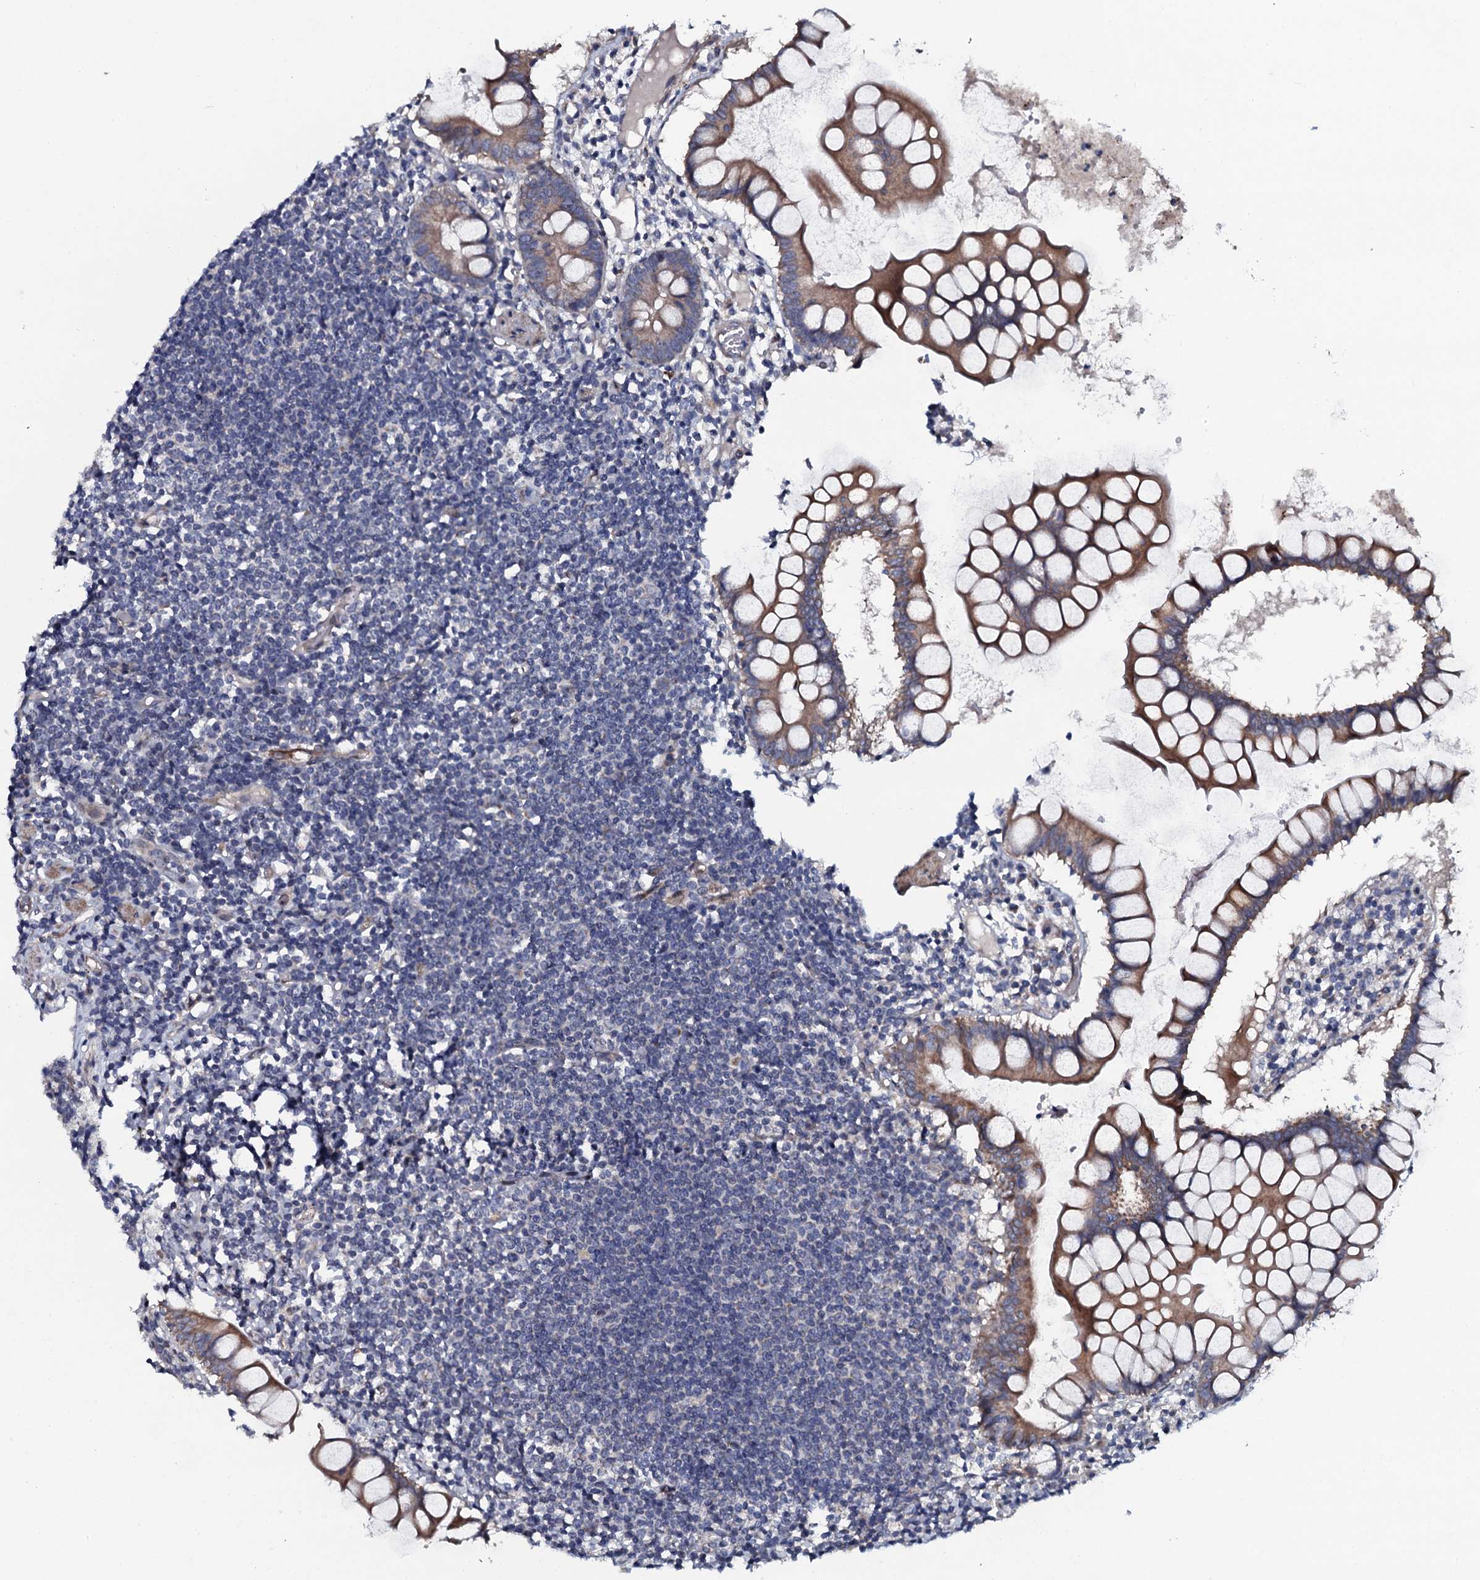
{"staining": {"intensity": "moderate", "quantity": ">75%", "location": "cytoplasmic/membranous"}, "tissue": "colon", "cell_type": "Endothelial cells", "image_type": "normal", "snomed": [{"axis": "morphology", "description": "Normal tissue, NOS"}, {"axis": "morphology", "description": "Adenocarcinoma, NOS"}, {"axis": "topography", "description": "Colon"}], "caption": "Protein analysis of normal colon displays moderate cytoplasmic/membranous staining in approximately >75% of endothelial cells.", "gene": "KCTD4", "patient": {"sex": "female", "age": 55}}